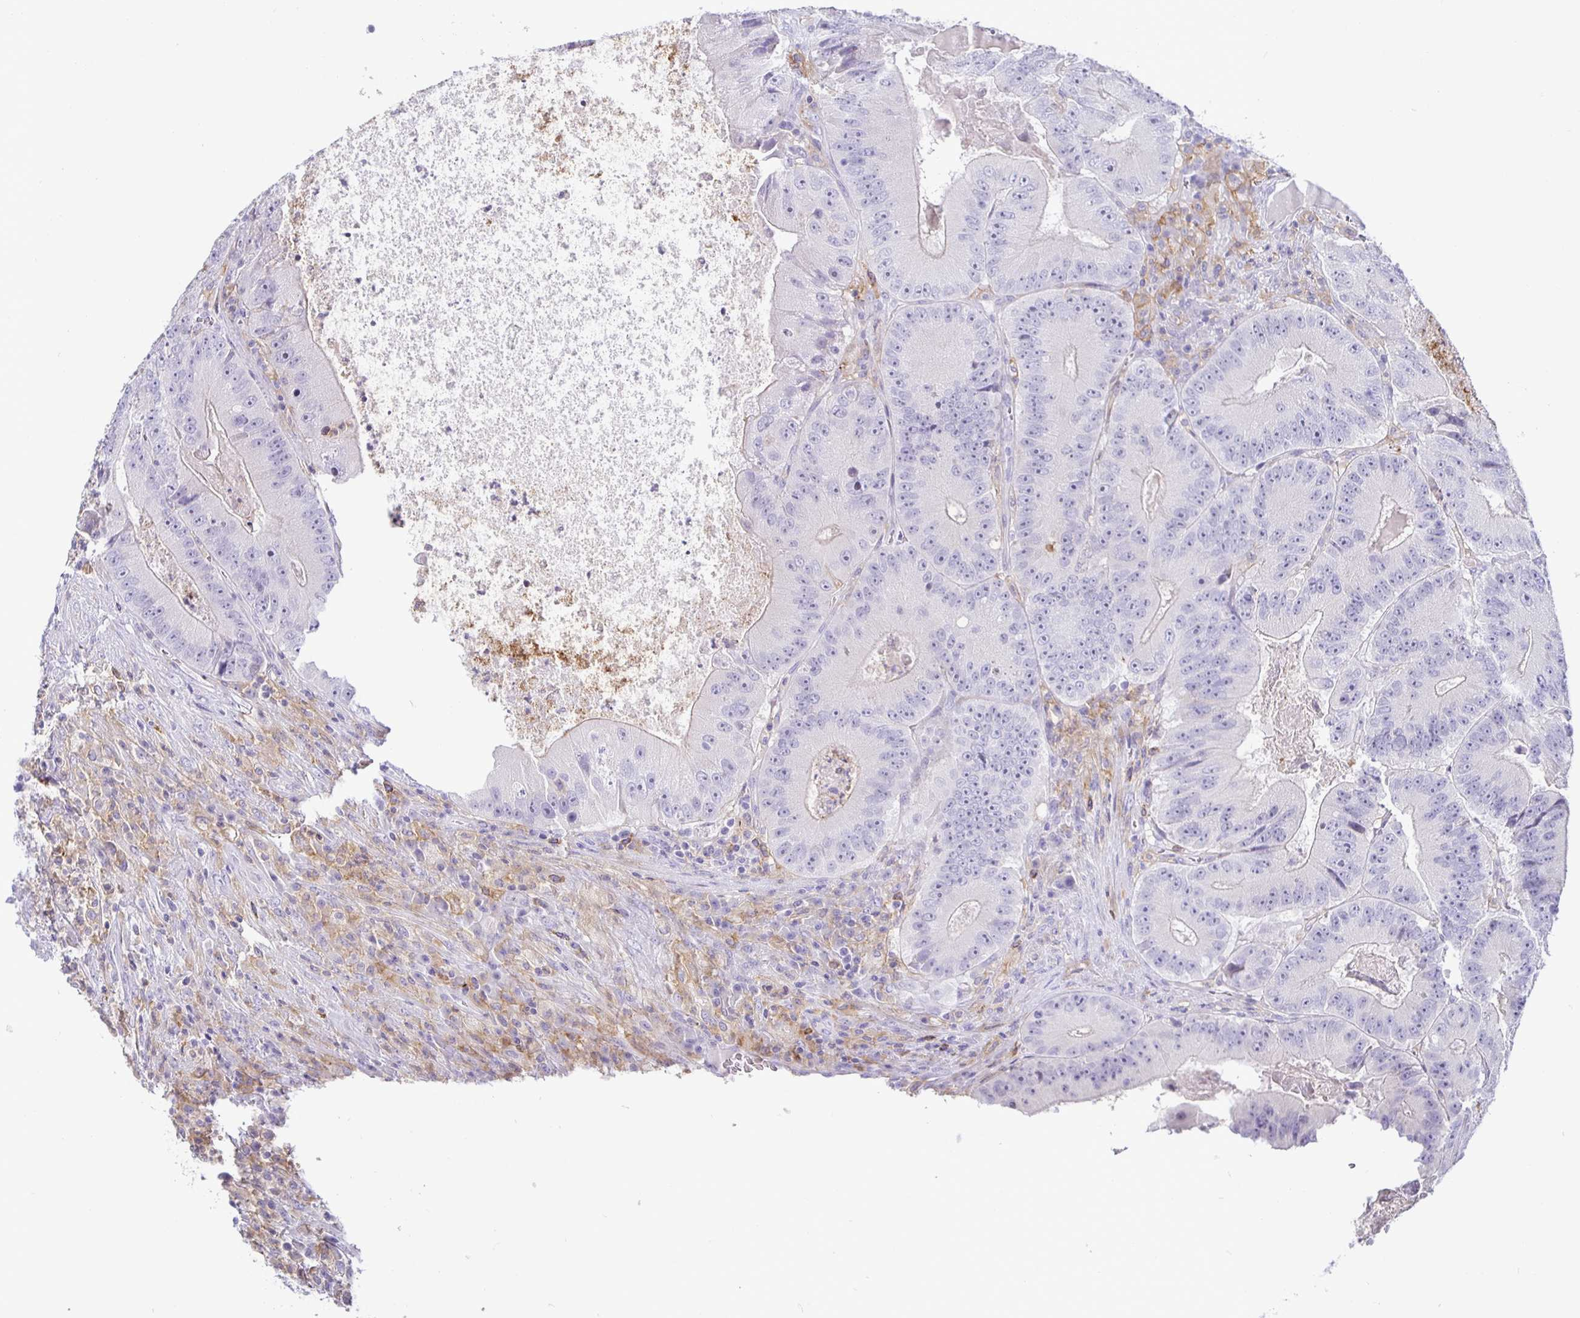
{"staining": {"intensity": "negative", "quantity": "none", "location": "none"}, "tissue": "colorectal cancer", "cell_type": "Tumor cells", "image_type": "cancer", "snomed": [{"axis": "morphology", "description": "Adenocarcinoma, NOS"}, {"axis": "topography", "description": "Colon"}], "caption": "A histopathology image of colorectal cancer (adenocarcinoma) stained for a protein demonstrates no brown staining in tumor cells. Brightfield microscopy of immunohistochemistry stained with DAB (brown) and hematoxylin (blue), captured at high magnification.", "gene": "SIRPA", "patient": {"sex": "female", "age": 86}}